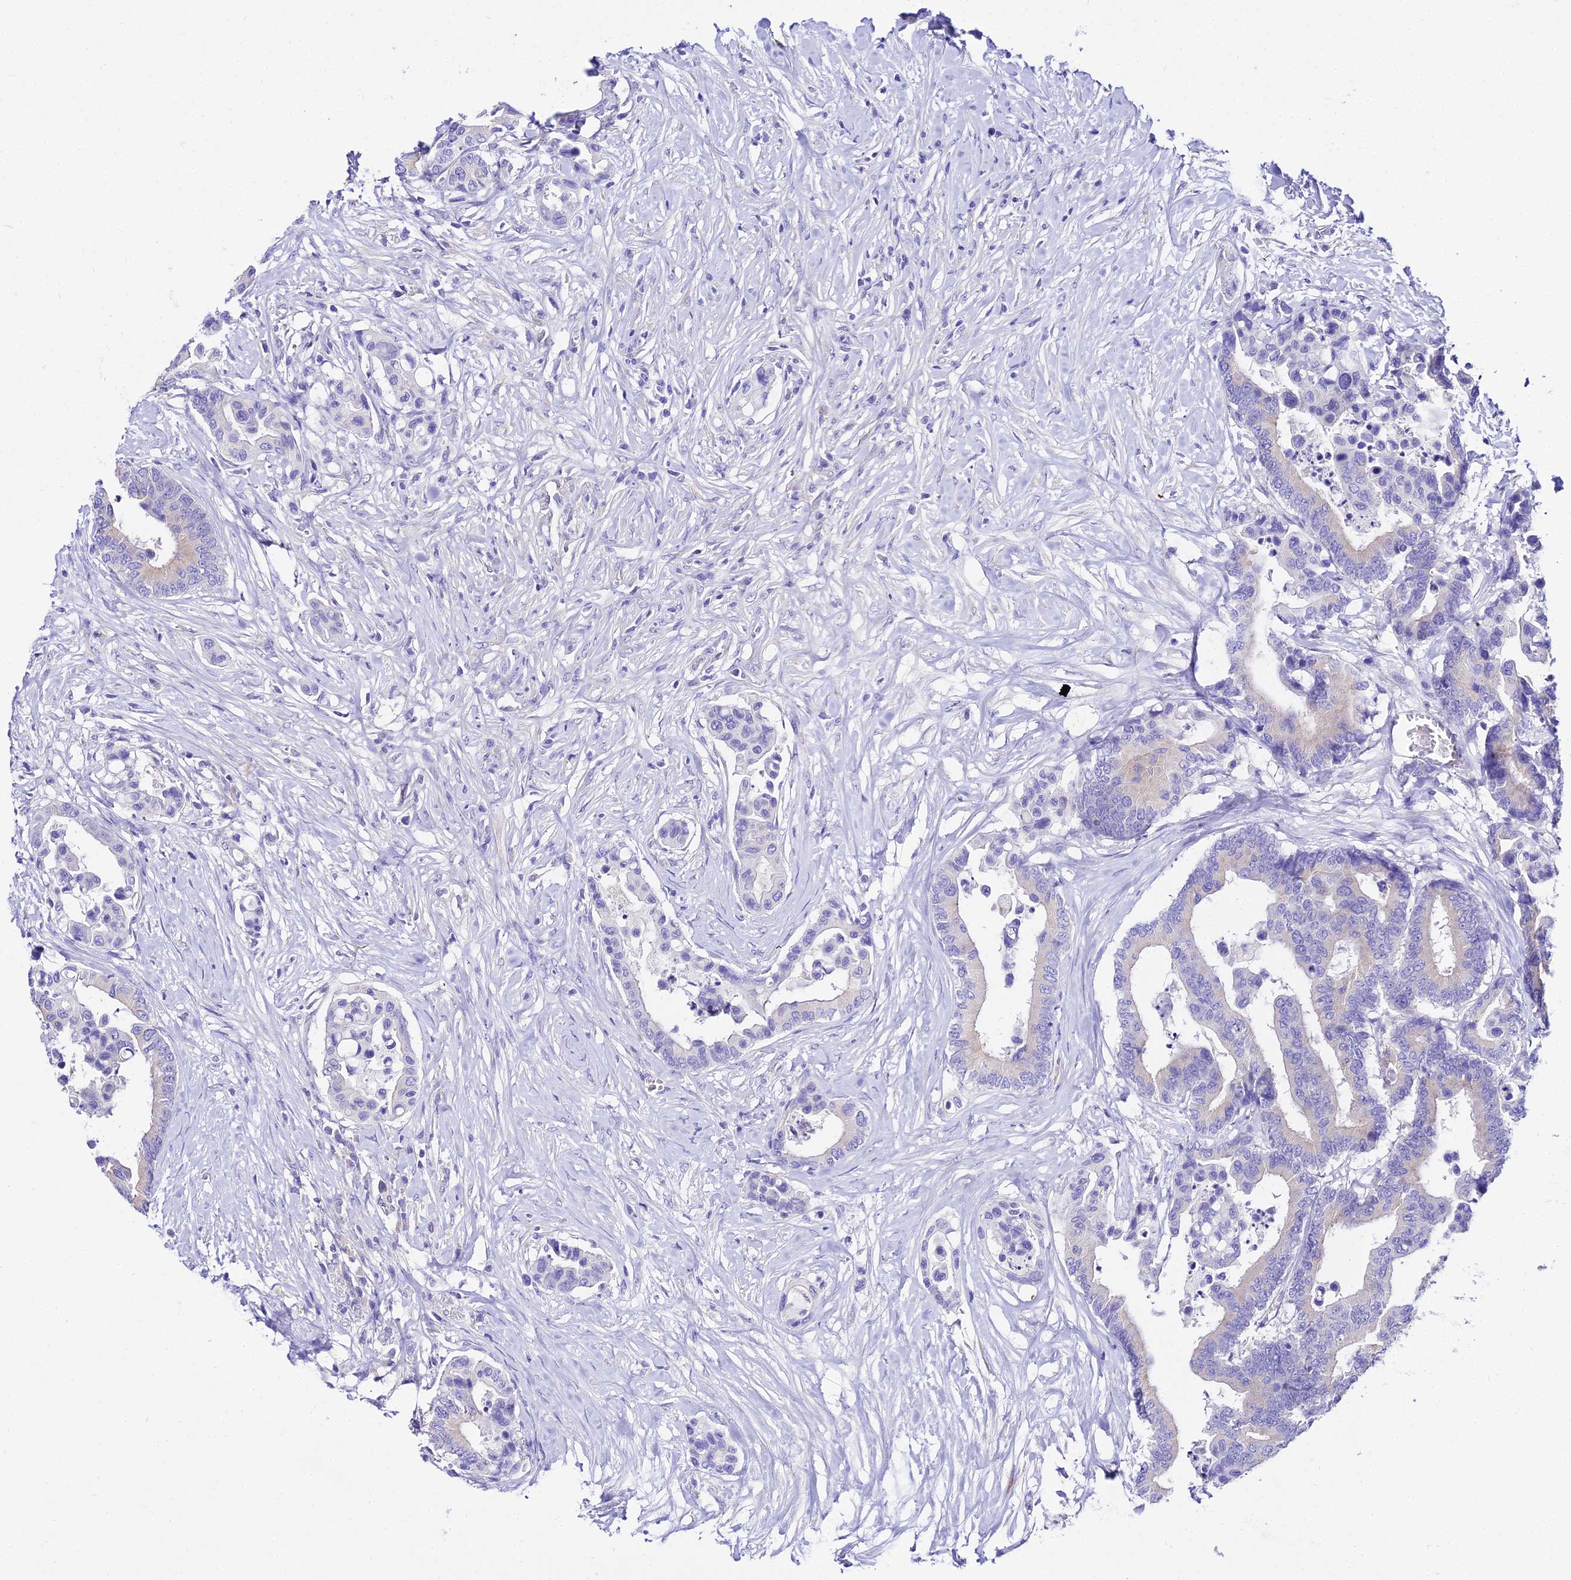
{"staining": {"intensity": "negative", "quantity": "none", "location": "none"}, "tissue": "colorectal cancer", "cell_type": "Tumor cells", "image_type": "cancer", "snomed": [{"axis": "morphology", "description": "Normal tissue, NOS"}, {"axis": "morphology", "description": "Adenocarcinoma, NOS"}, {"axis": "topography", "description": "Colon"}], "caption": "Colorectal cancer was stained to show a protein in brown. There is no significant positivity in tumor cells.", "gene": "TUBA3D", "patient": {"sex": "male", "age": 82}}